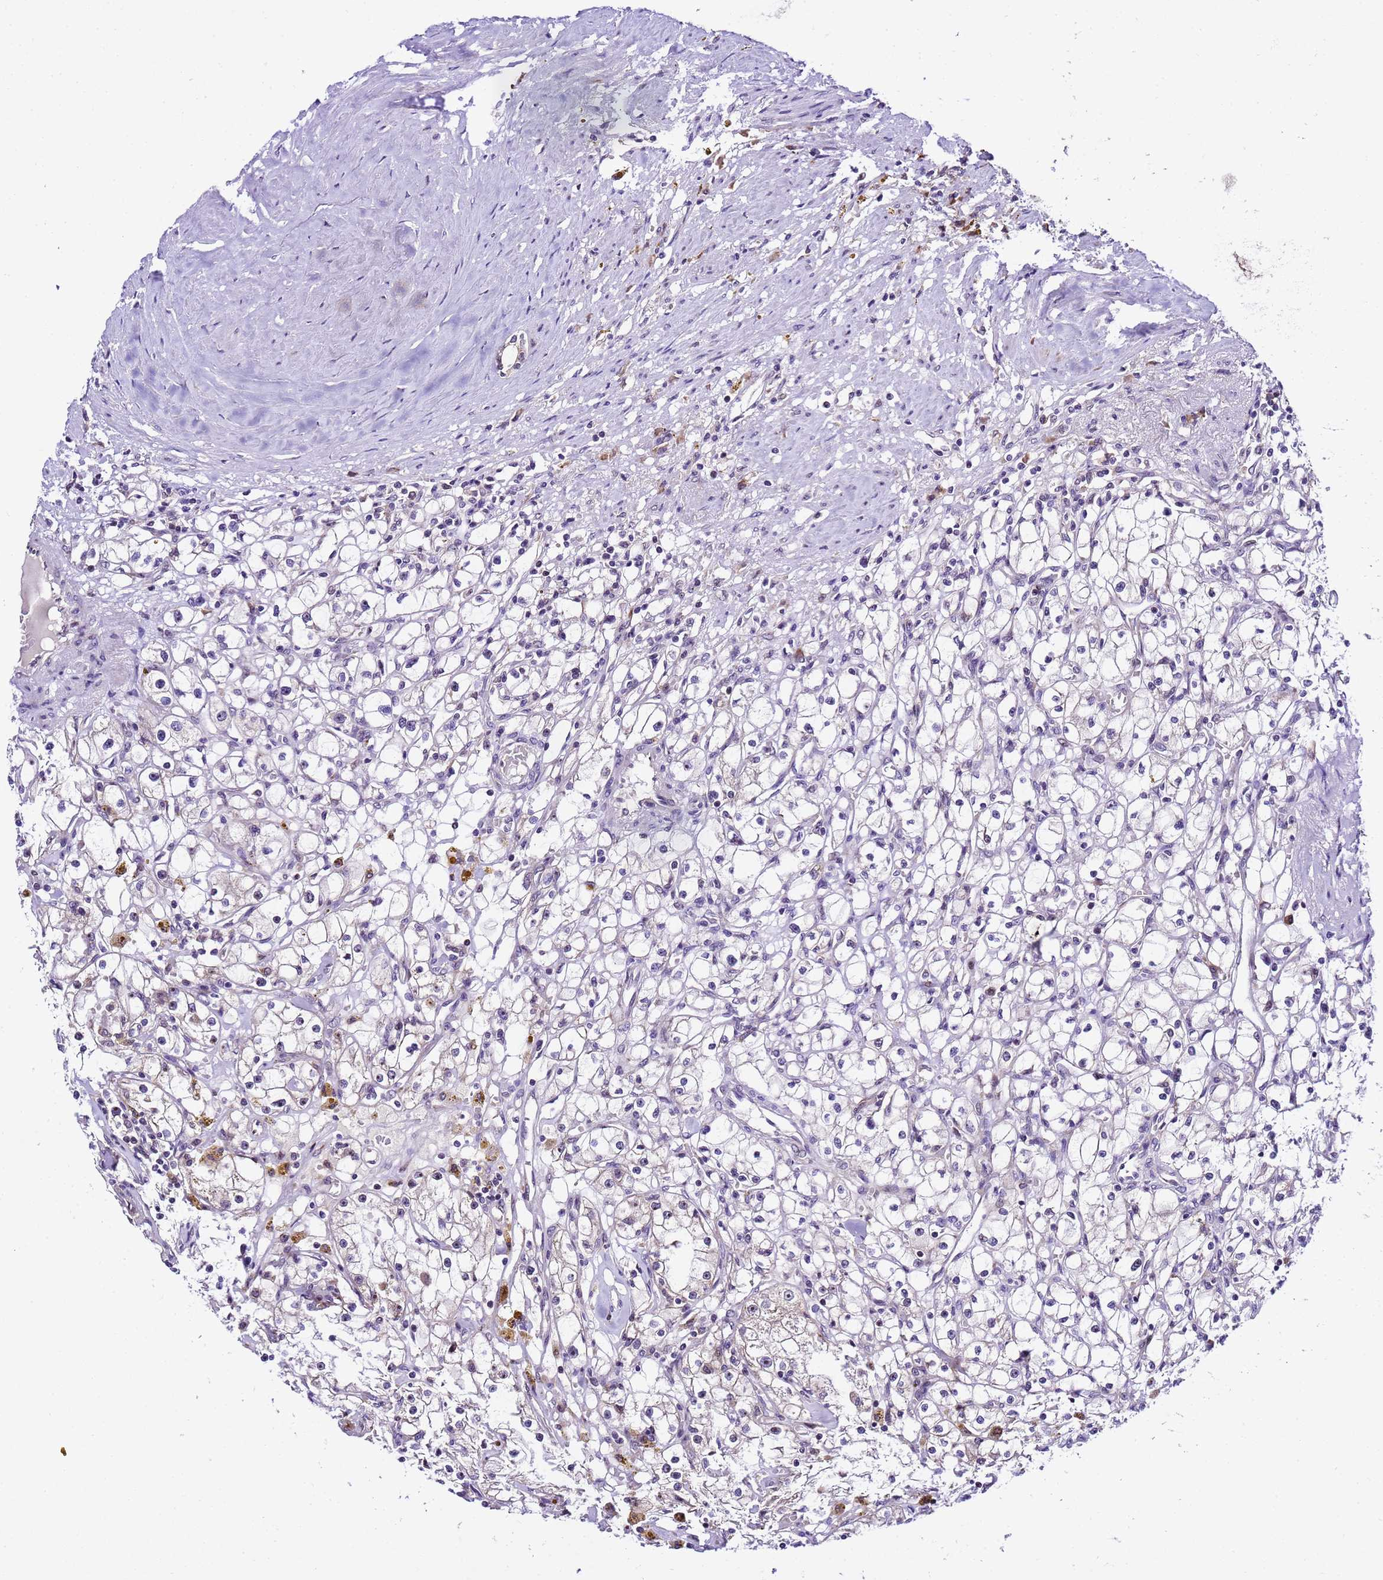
{"staining": {"intensity": "negative", "quantity": "none", "location": "none"}, "tissue": "renal cancer", "cell_type": "Tumor cells", "image_type": "cancer", "snomed": [{"axis": "morphology", "description": "Adenocarcinoma, NOS"}, {"axis": "topography", "description": "Kidney"}], "caption": "High power microscopy image of an immunohistochemistry image of renal cancer (adenocarcinoma), revealing no significant positivity in tumor cells.", "gene": "SLX4IP", "patient": {"sex": "male", "age": 56}}